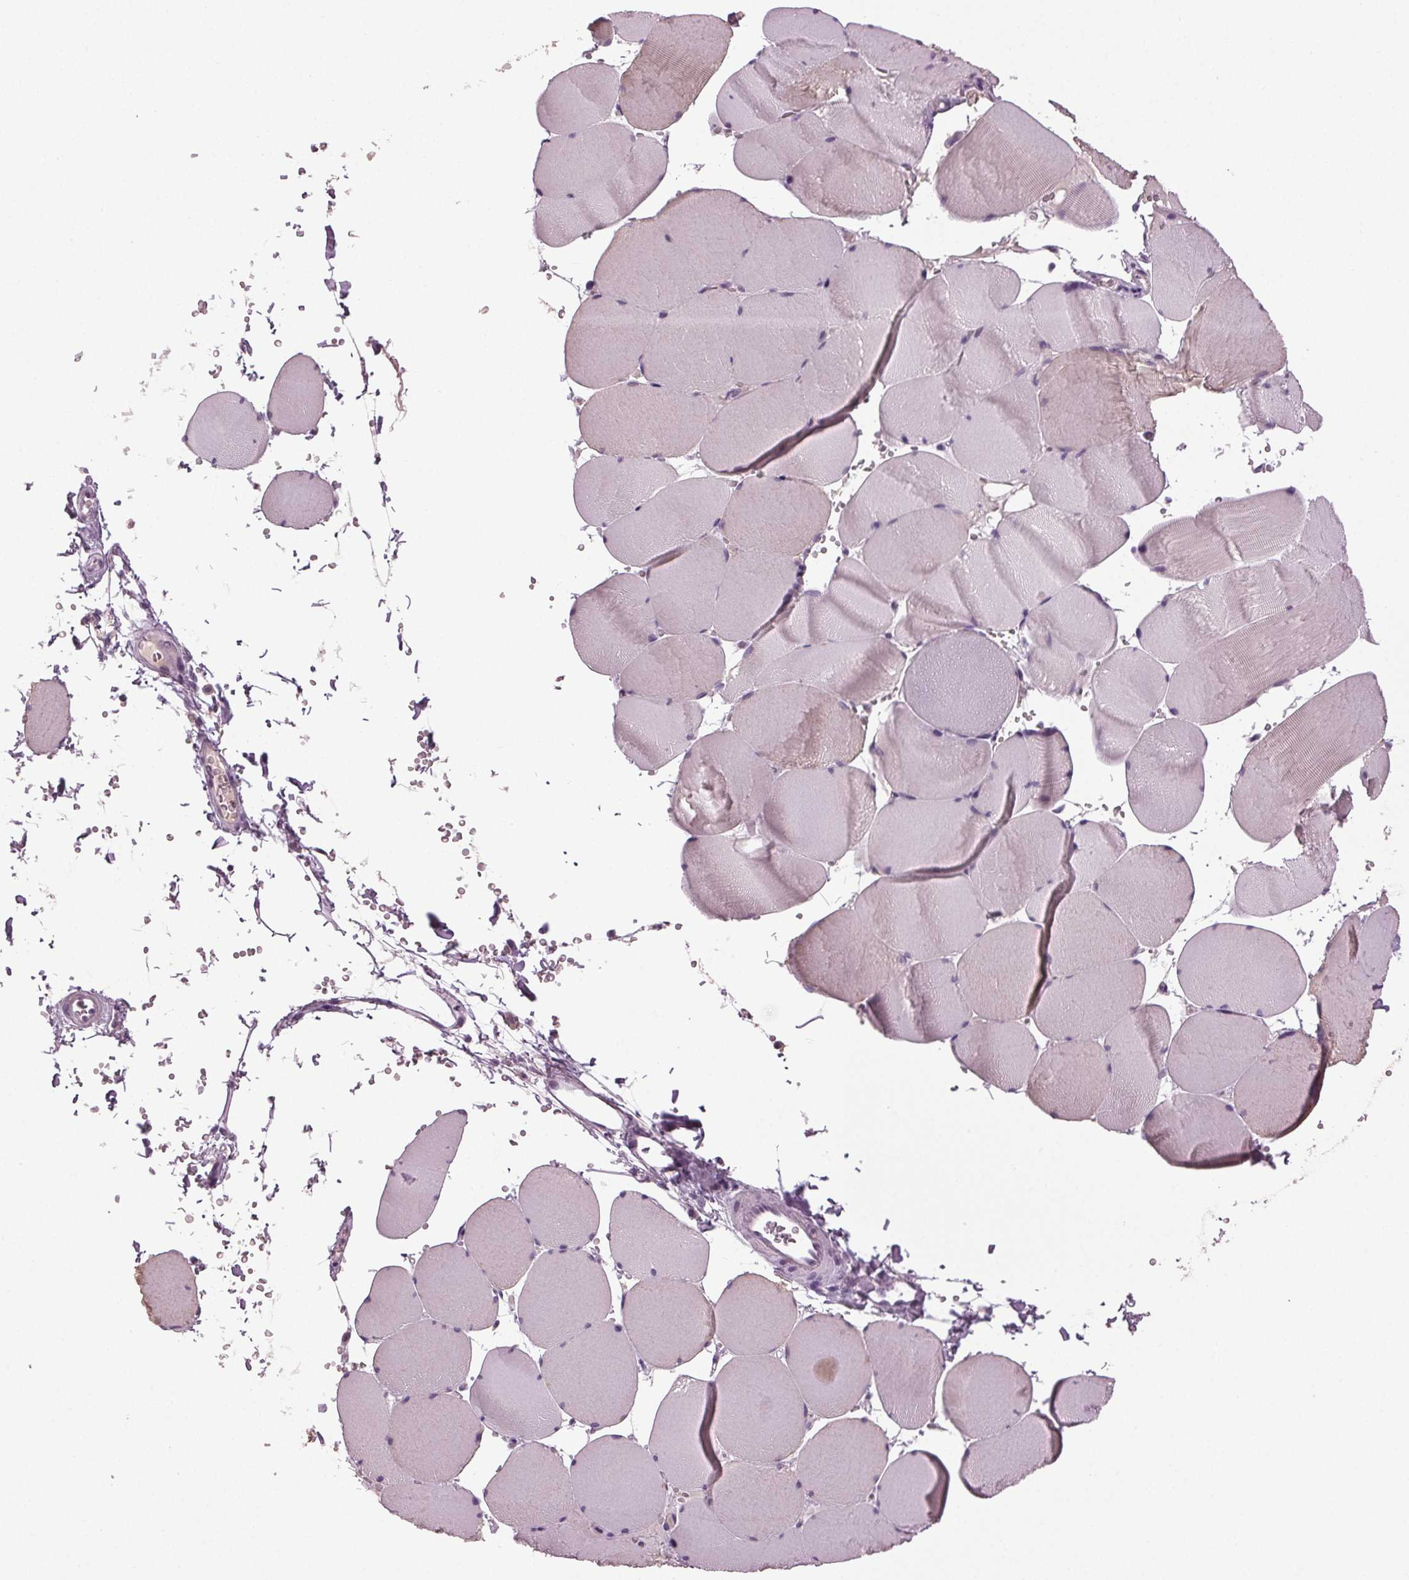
{"staining": {"intensity": "negative", "quantity": "none", "location": "none"}, "tissue": "skeletal muscle", "cell_type": "Myocytes", "image_type": "normal", "snomed": [{"axis": "morphology", "description": "Normal tissue, NOS"}, {"axis": "topography", "description": "Skeletal muscle"}, {"axis": "topography", "description": "Head-Neck"}], "caption": "IHC of normal human skeletal muscle demonstrates no positivity in myocytes. Brightfield microscopy of IHC stained with DAB (brown) and hematoxylin (blue), captured at high magnification.", "gene": "DNAH12", "patient": {"sex": "male", "age": 66}}